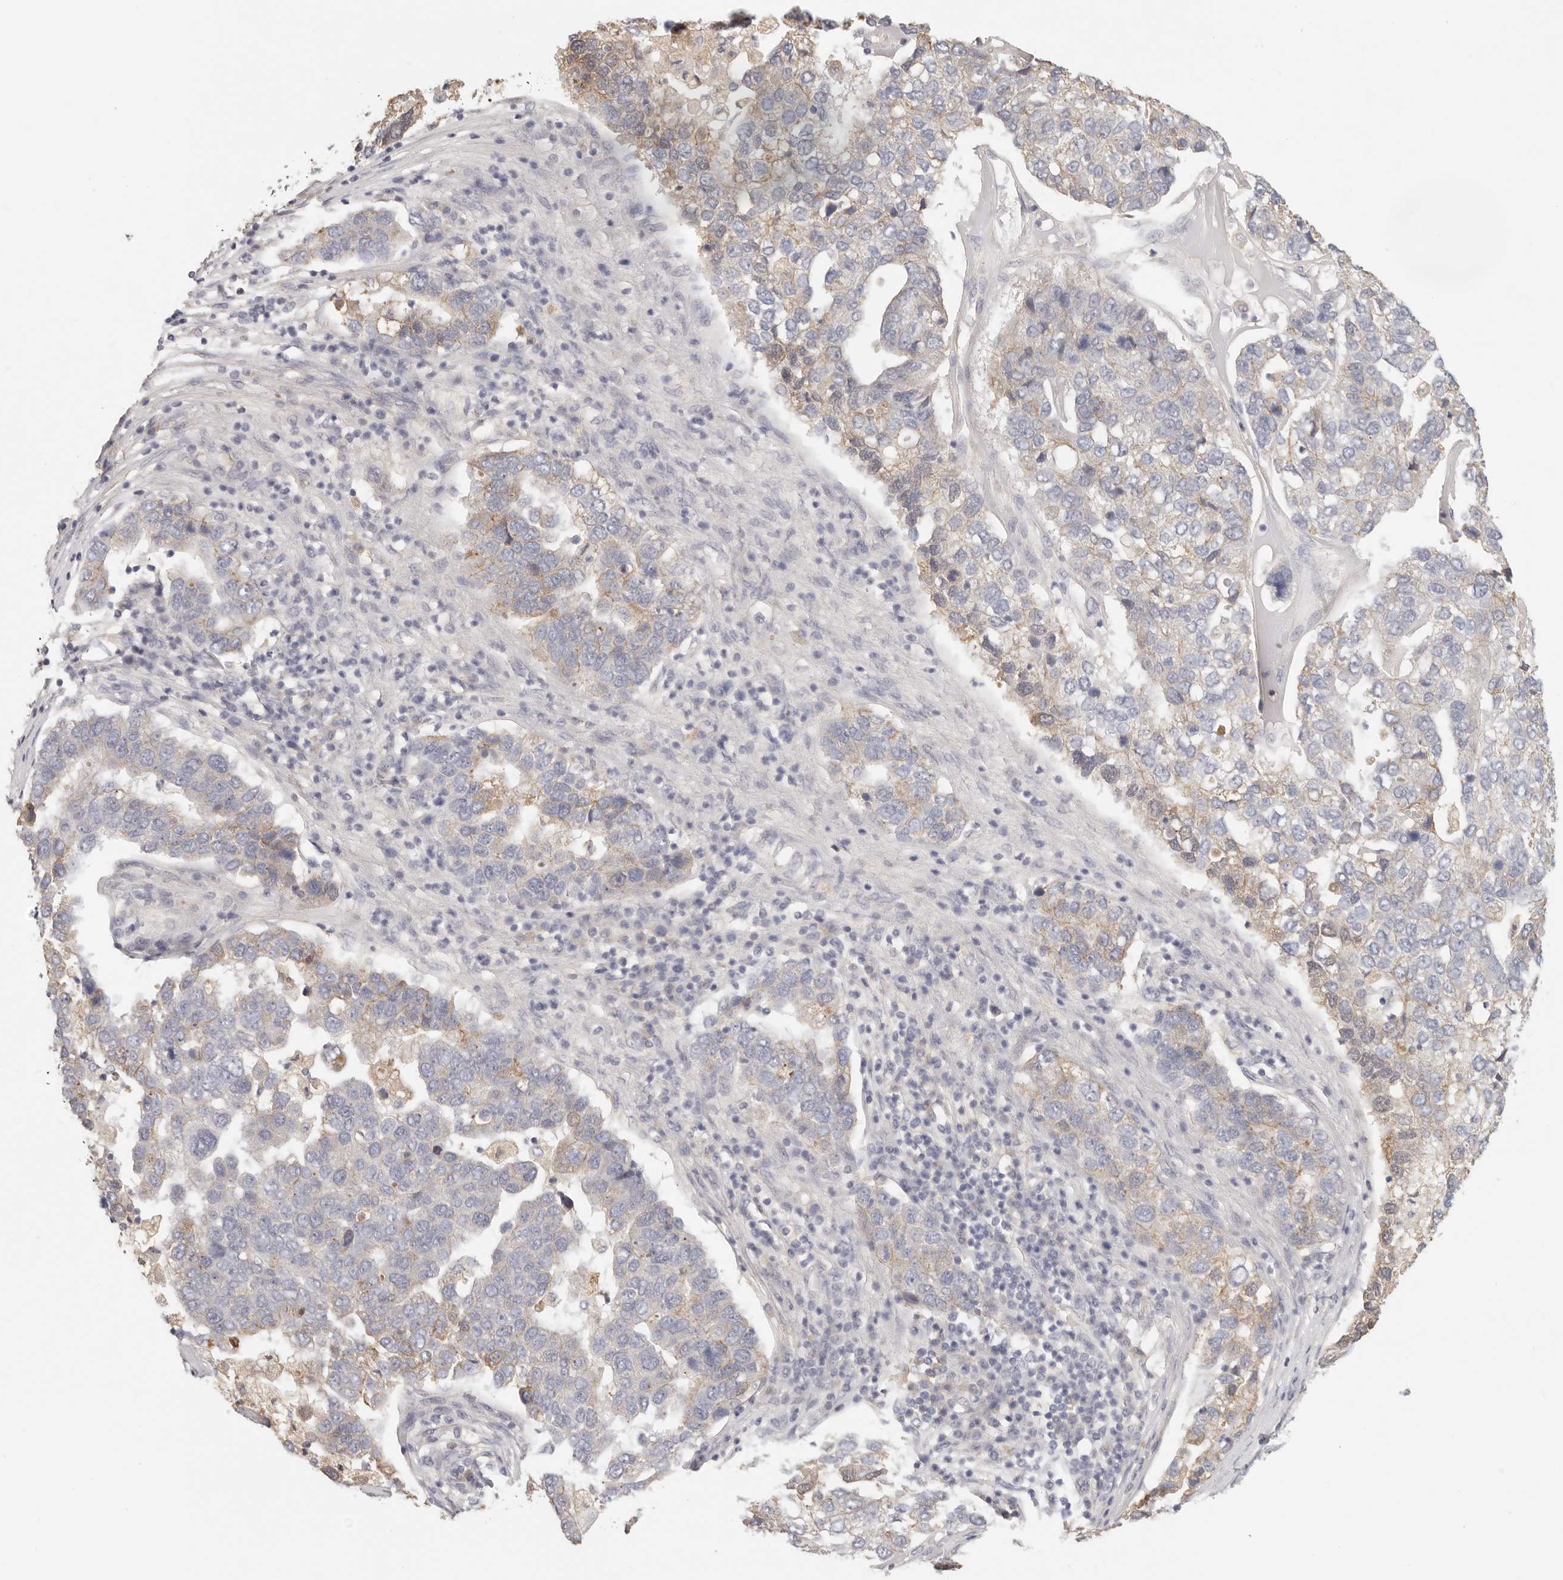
{"staining": {"intensity": "weak", "quantity": "<25%", "location": "cytoplasmic/membranous"}, "tissue": "pancreatic cancer", "cell_type": "Tumor cells", "image_type": "cancer", "snomed": [{"axis": "morphology", "description": "Adenocarcinoma, NOS"}, {"axis": "topography", "description": "Pancreas"}], "caption": "A histopathology image of adenocarcinoma (pancreatic) stained for a protein exhibits no brown staining in tumor cells.", "gene": "ANXA9", "patient": {"sex": "female", "age": 61}}